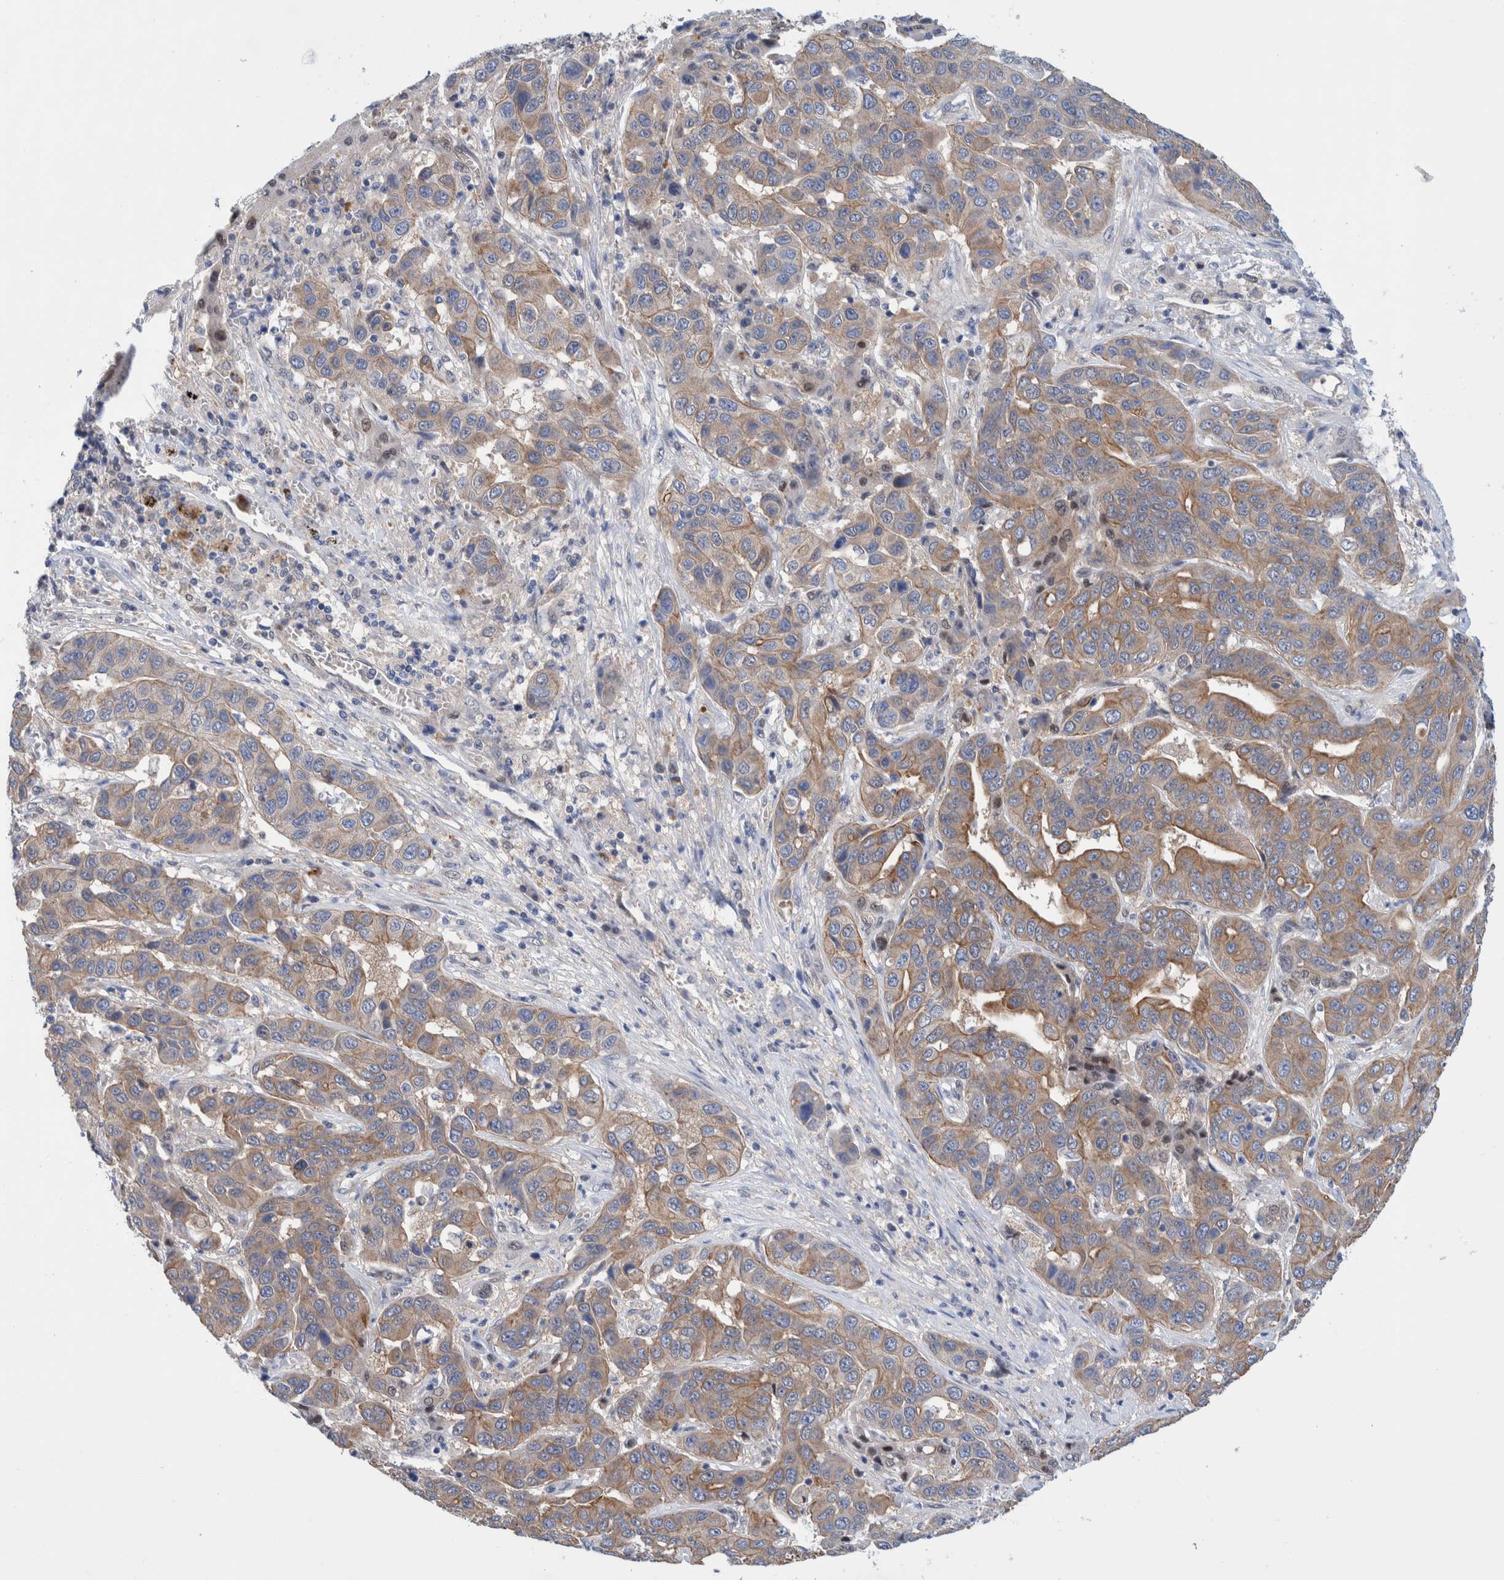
{"staining": {"intensity": "moderate", "quantity": ">75%", "location": "cytoplasmic/membranous"}, "tissue": "liver cancer", "cell_type": "Tumor cells", "image_type": "cancer", "snomed": [{"axis": "morphology", "description": "Cholangiocarcinoma"}, {"axis": "topography", "description": "Liver"}], "caption": "An immunohistochemistry (IHC) micrograph of neoplastic tissue is shown. Protein staining in brown labels moderate cytoplasmic/membranous positivity in liver cancer (cholangiocarcinoma) within tumor cells.", "gene": "PFAS", "patient": {"sex": "female", "age": 52}}